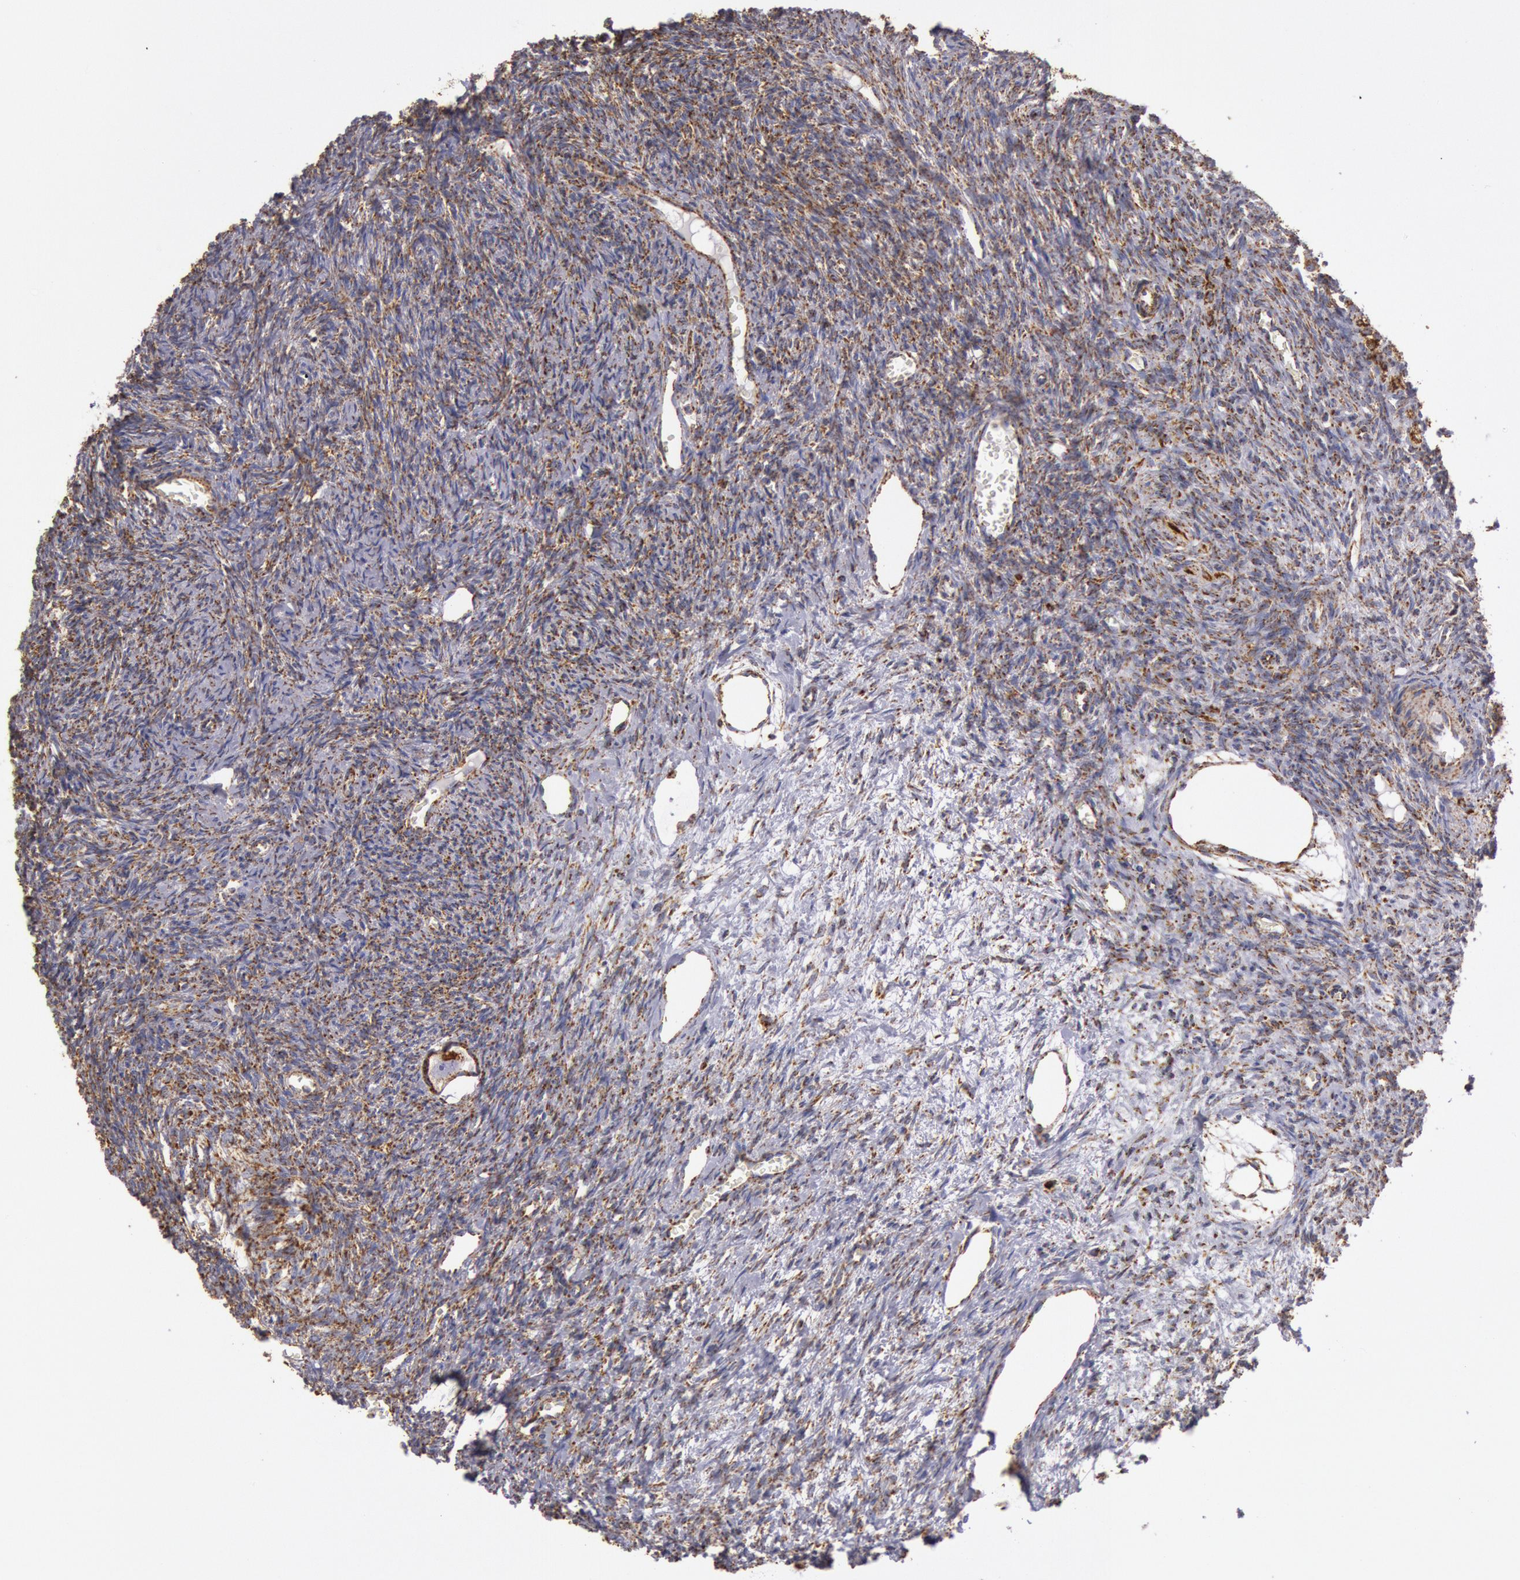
{"staining": {"intensity": "strong", "quantity": ">75%", "location": "cytoplasmic/membranous"}, "tissue": "ovary", "cell_type": "Follicle cells", "image_type": "normal", "snomed": [{"axis": "morphology", "description": "Normal tissue, NOS"}, {"axis": "topography", "description": "Ovary"}], "caption": "This image demonstrates immunohistochemistry staining of benign ovary, with high strong cytoplasmic/membranous positivity in about >75% of follicle cells.", "gene": "CYC1", "patient": {"sex": "female", "age": 27}}